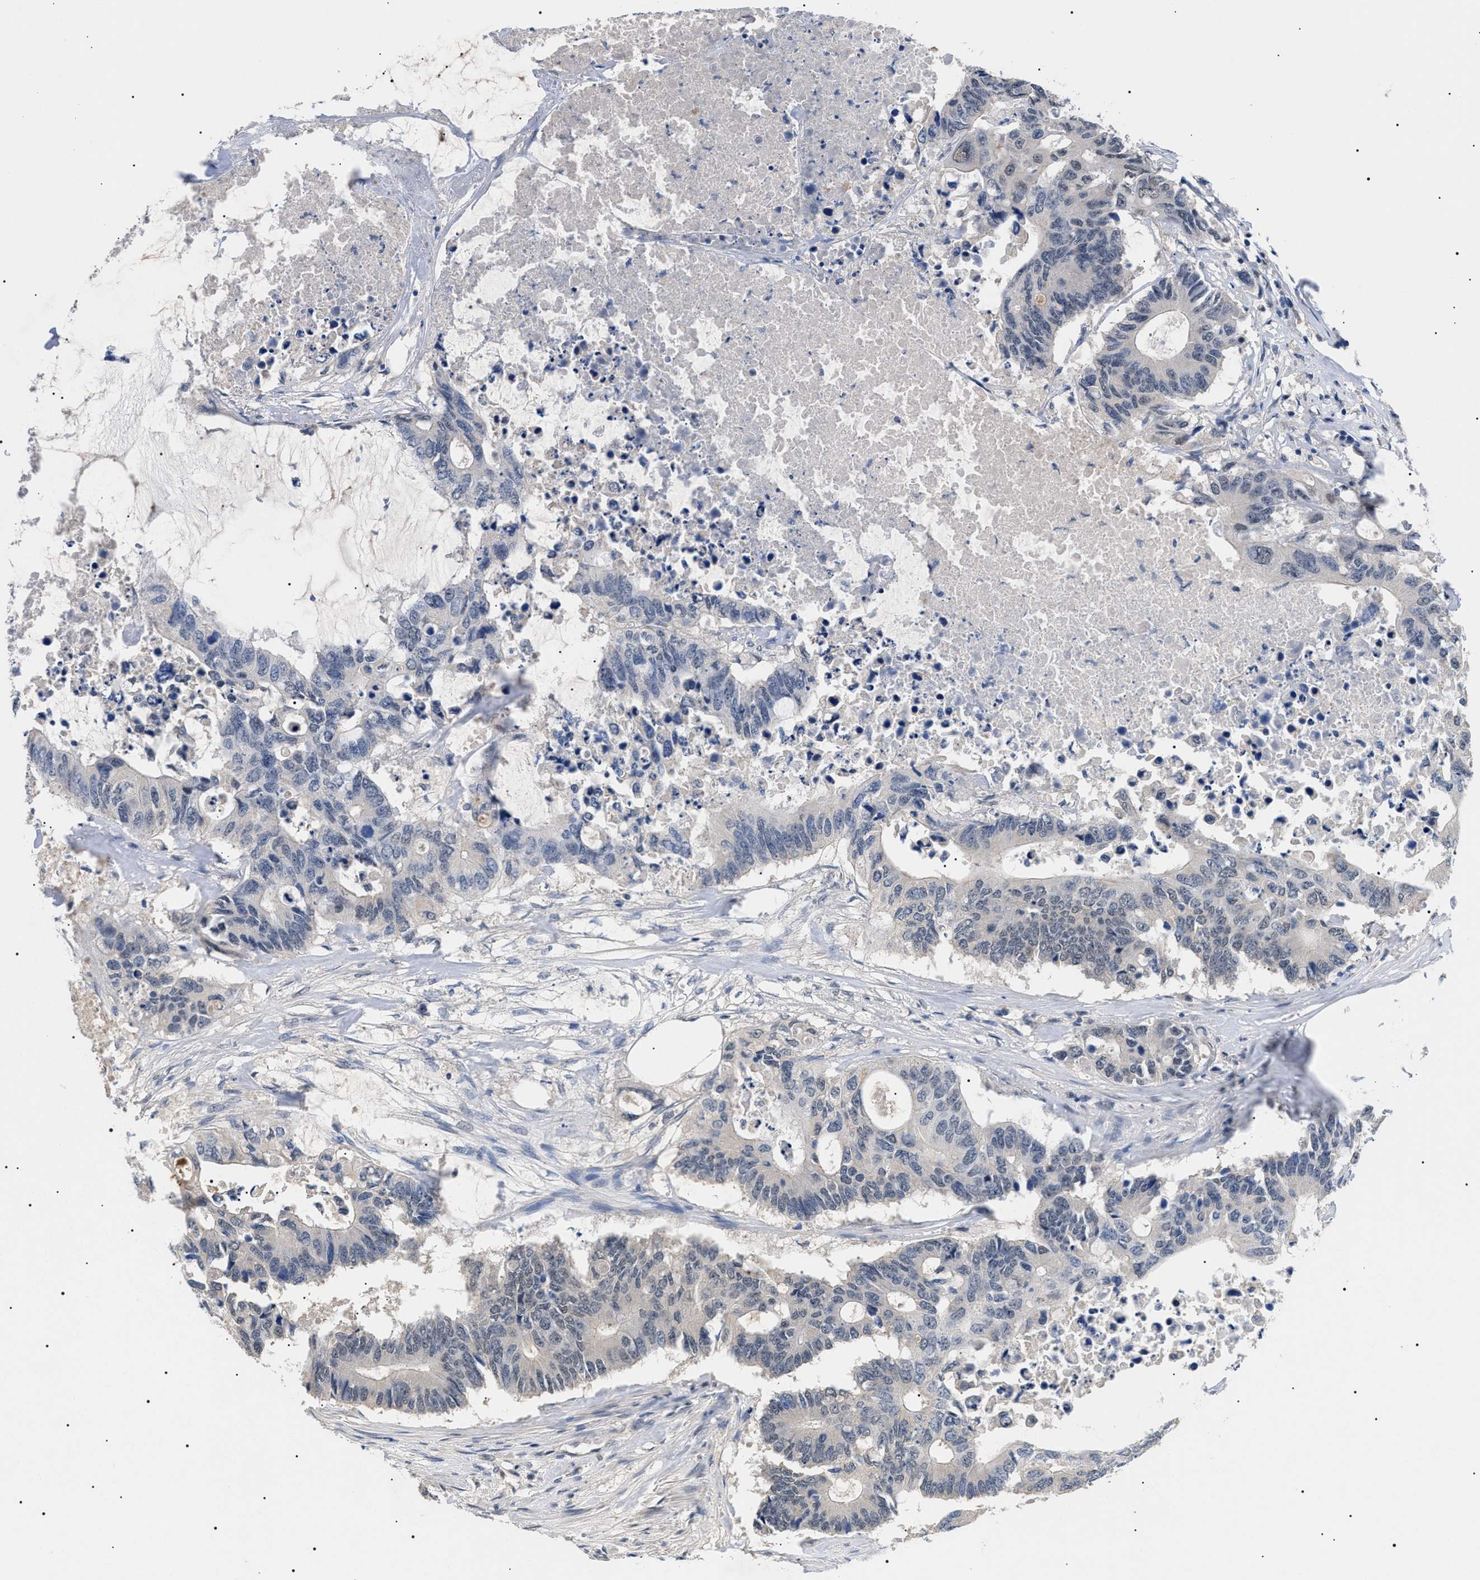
{"staining": {"intensity": "negative", "quantity": "none", "location": "none"}, "tissue": "colorectal cancer", "cell_type": "Tumor cells", "image_type": "cancer", "snomed": [{"axis": "morphology", "description": "Adenocarcinoma, NOS"}, {"axis": "topography", "description": "Colon"}], "caption": "The image reveals no staining of tumor cells in colorectal cancer (adenocarcinoma).", "gene": "PRRT2", "patient": {"sex": "male", "age": 71}}